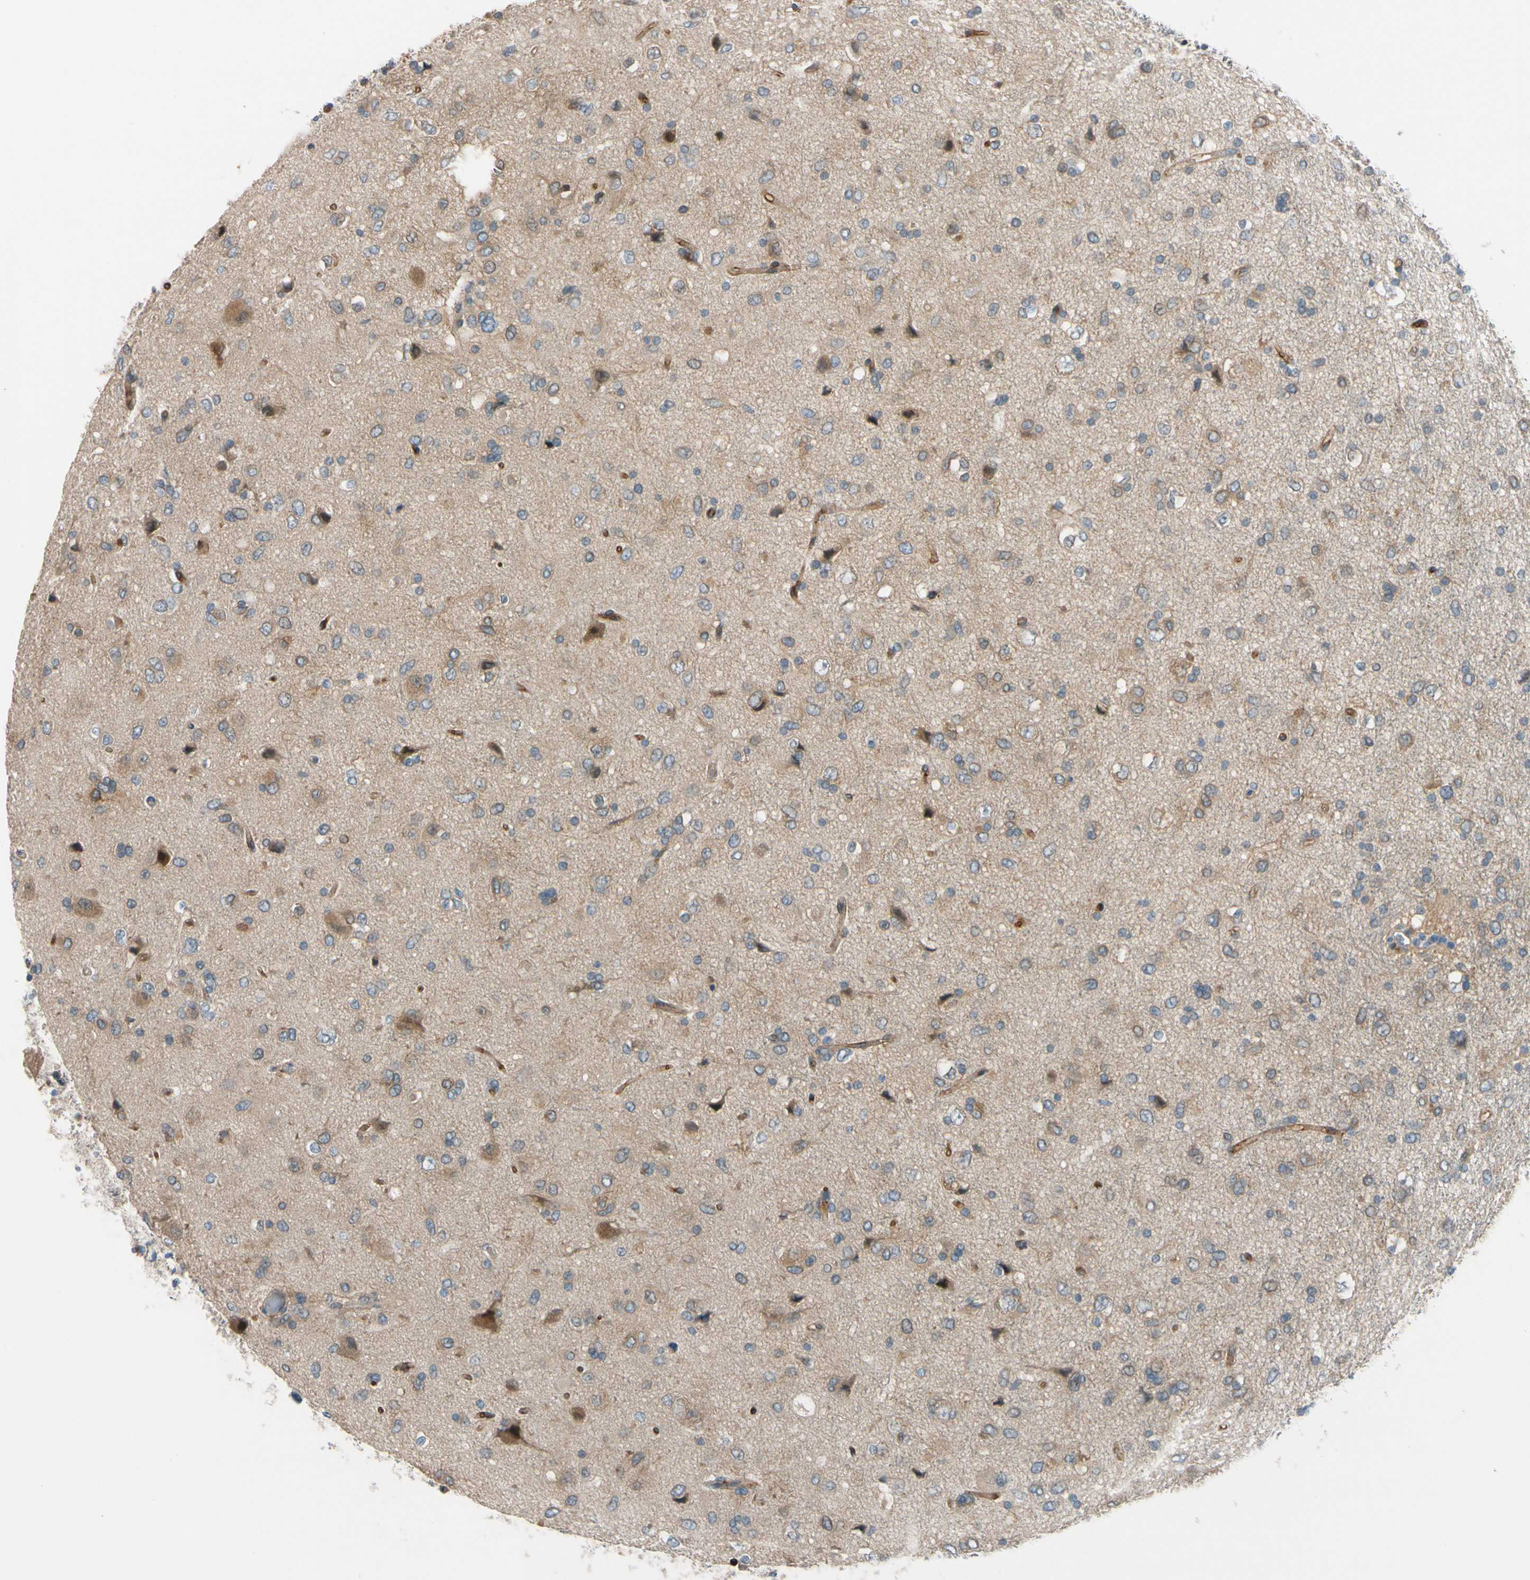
{"staining": {"intensity": "moderate", "quantity": "25%-75%", "location": "cytoplasmic/membranous"}, "tissue": "glioma", "cell_type": "Tumor cells", "image_type": "cancer", "snomed": [{"axis": "morphology", "description": "Glioma, malignant, Low grade"}, {"axis": "topography", "description": "Brain"}], "caption": "Glioma stained with a brown dye exhibits moderate cytoplasmic/membranous positive expression in about 25%-75% of tumor cells.", "gene": "CFAP36", "patient": {"sex": "male", "age": 77}}